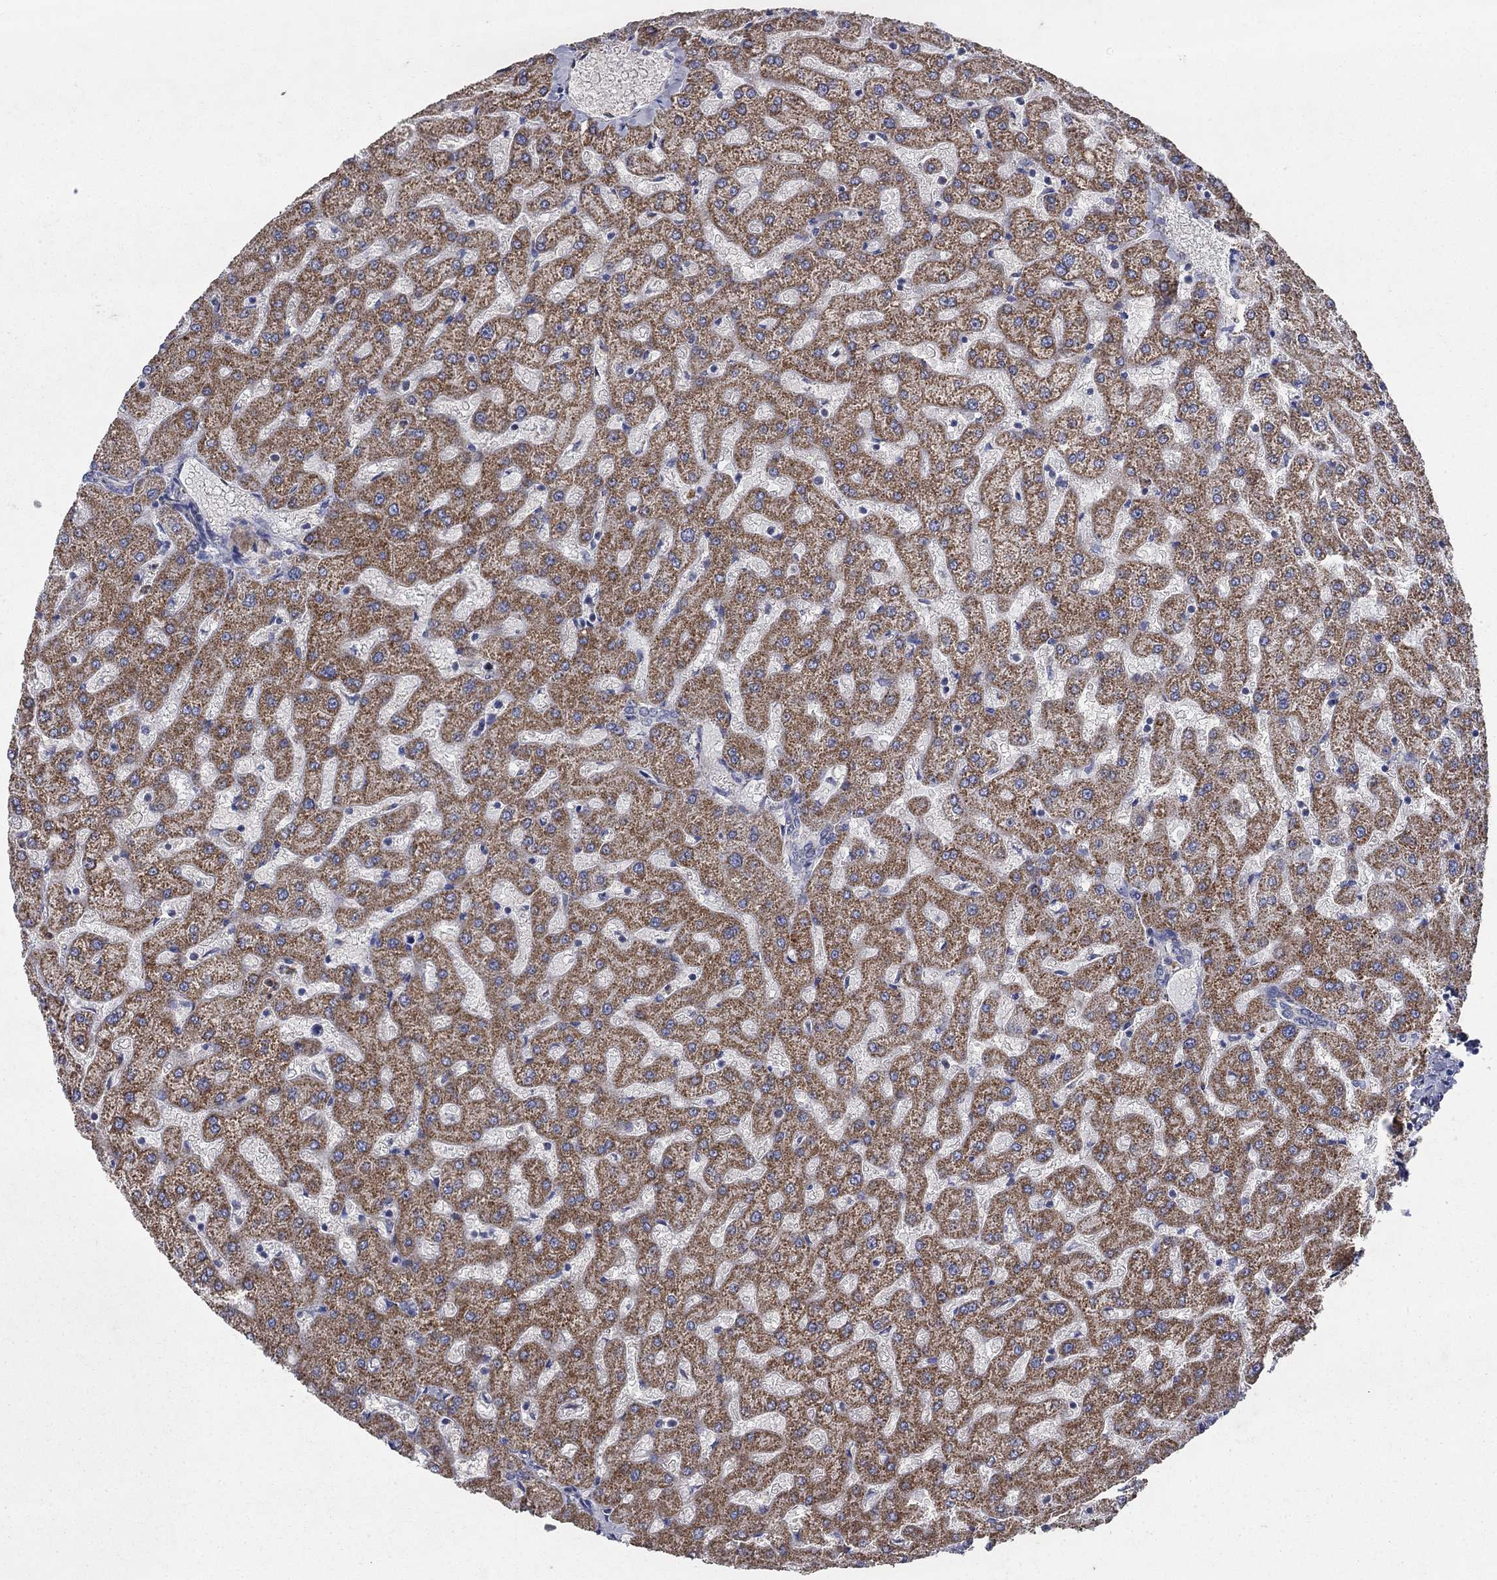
{"staining": {"intensity": "negative", "quantity": "none", "location": "none"}, "tissue": "liver", "cell_type": "Cholangiocytes", "image_type": "normal", "snomed": [{"axis": "morphology", "description": "Normal tissue, NOS"}, {"axis": "topography", "description": "Liver"}], "caption": "IHC of normal liver exhibits no expression in cholangiocytes.", "gene": "PNPLA2", "patient": {"sex": "female", "age": 50}}